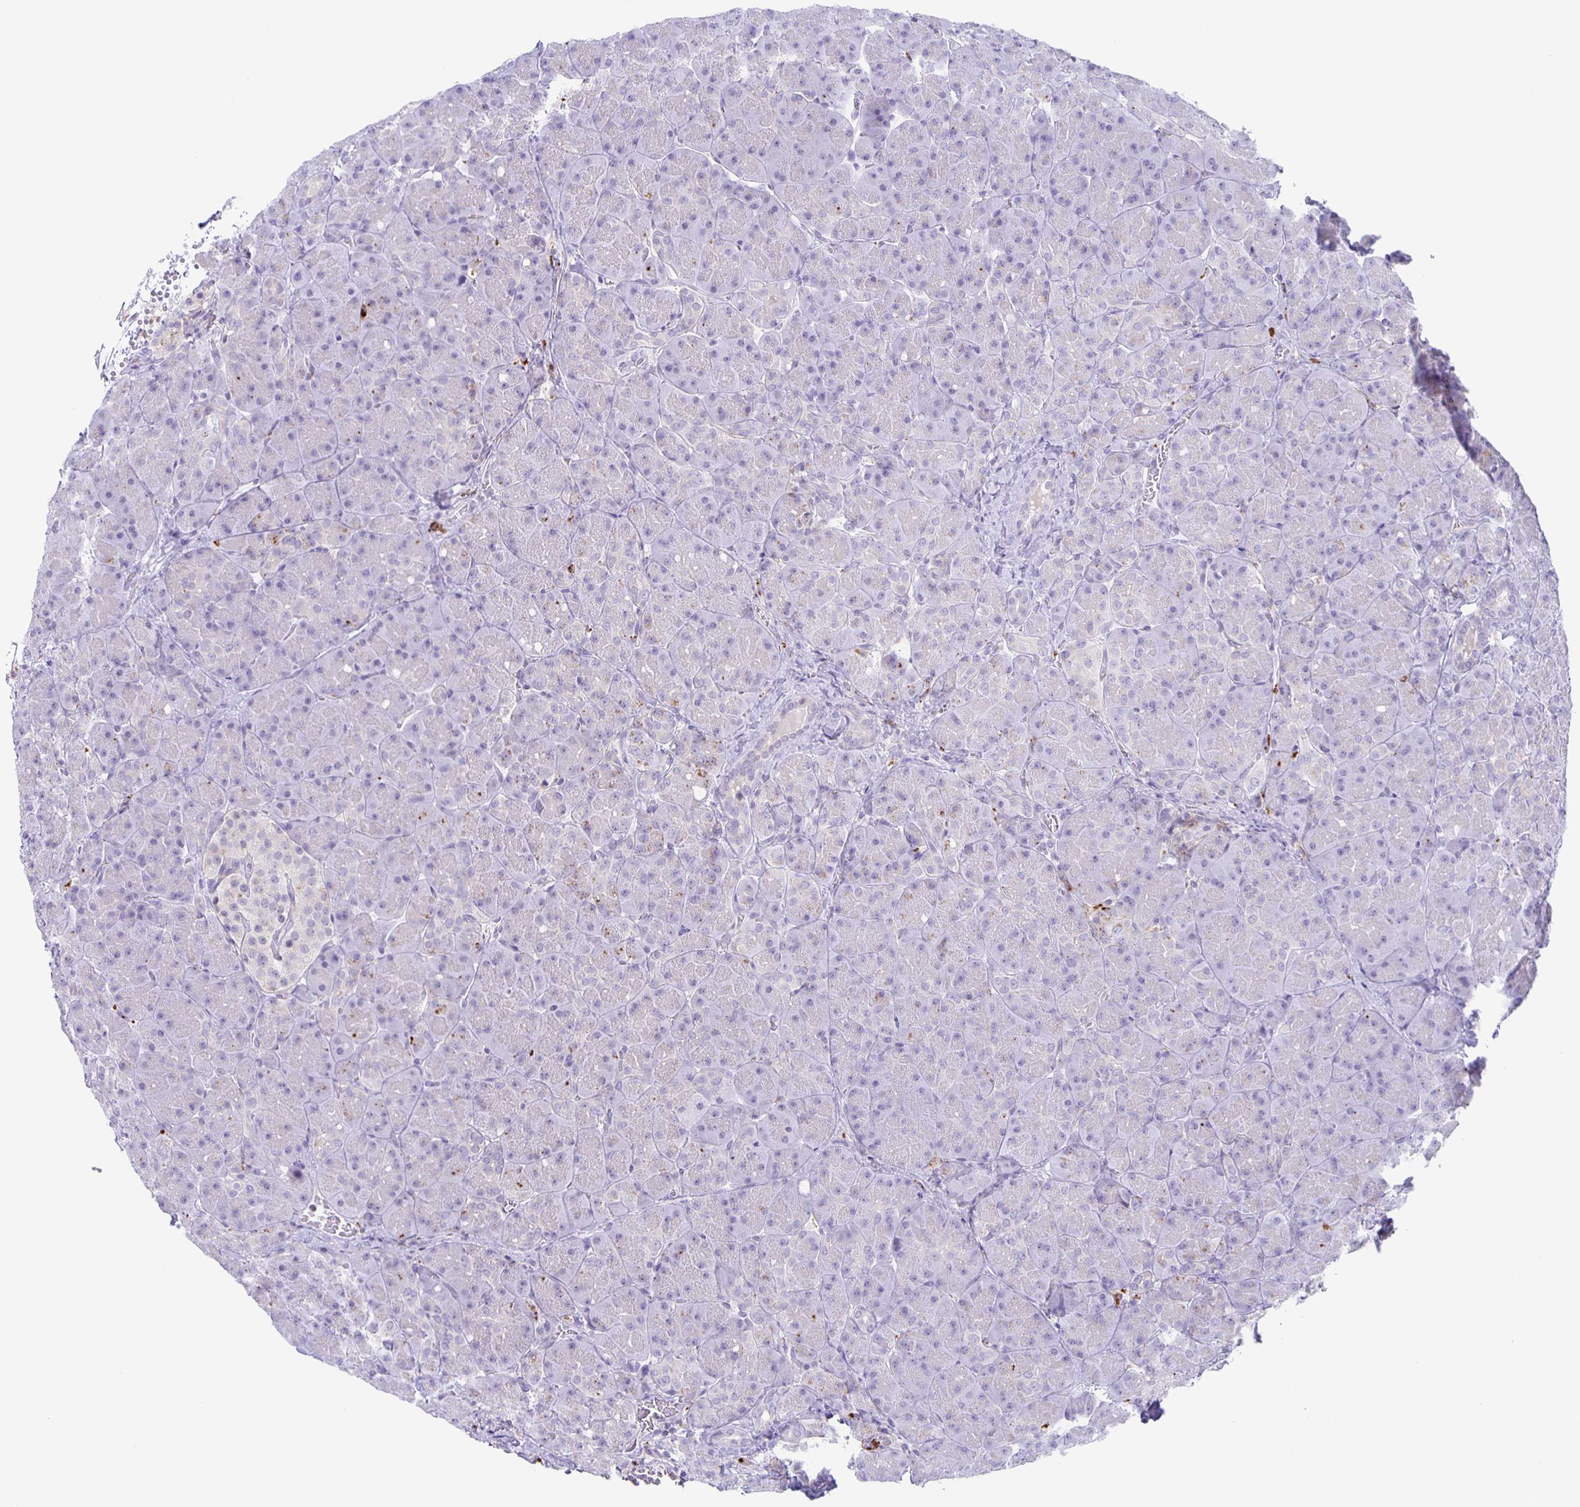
{"staining": {"intensity": "negative", "quantity": "none", "location": "none"}, "tissue": "pancreas", "cell_type": "Exocrine glandular cells", "image_type": "normal", "snomed": [{"axis": "morphology", "description": "Normal tissue, NOS"}, {"axis": "topography", "description": "Pancreas"}], "caption": "There is no significant expression in exocrine glandular cells of pancreas. (Immunohistochemistry (ihc), brightfield microscopy, high magnification).", "gene": "LIPA", "patient": {"sex": "male", "age": 55}}